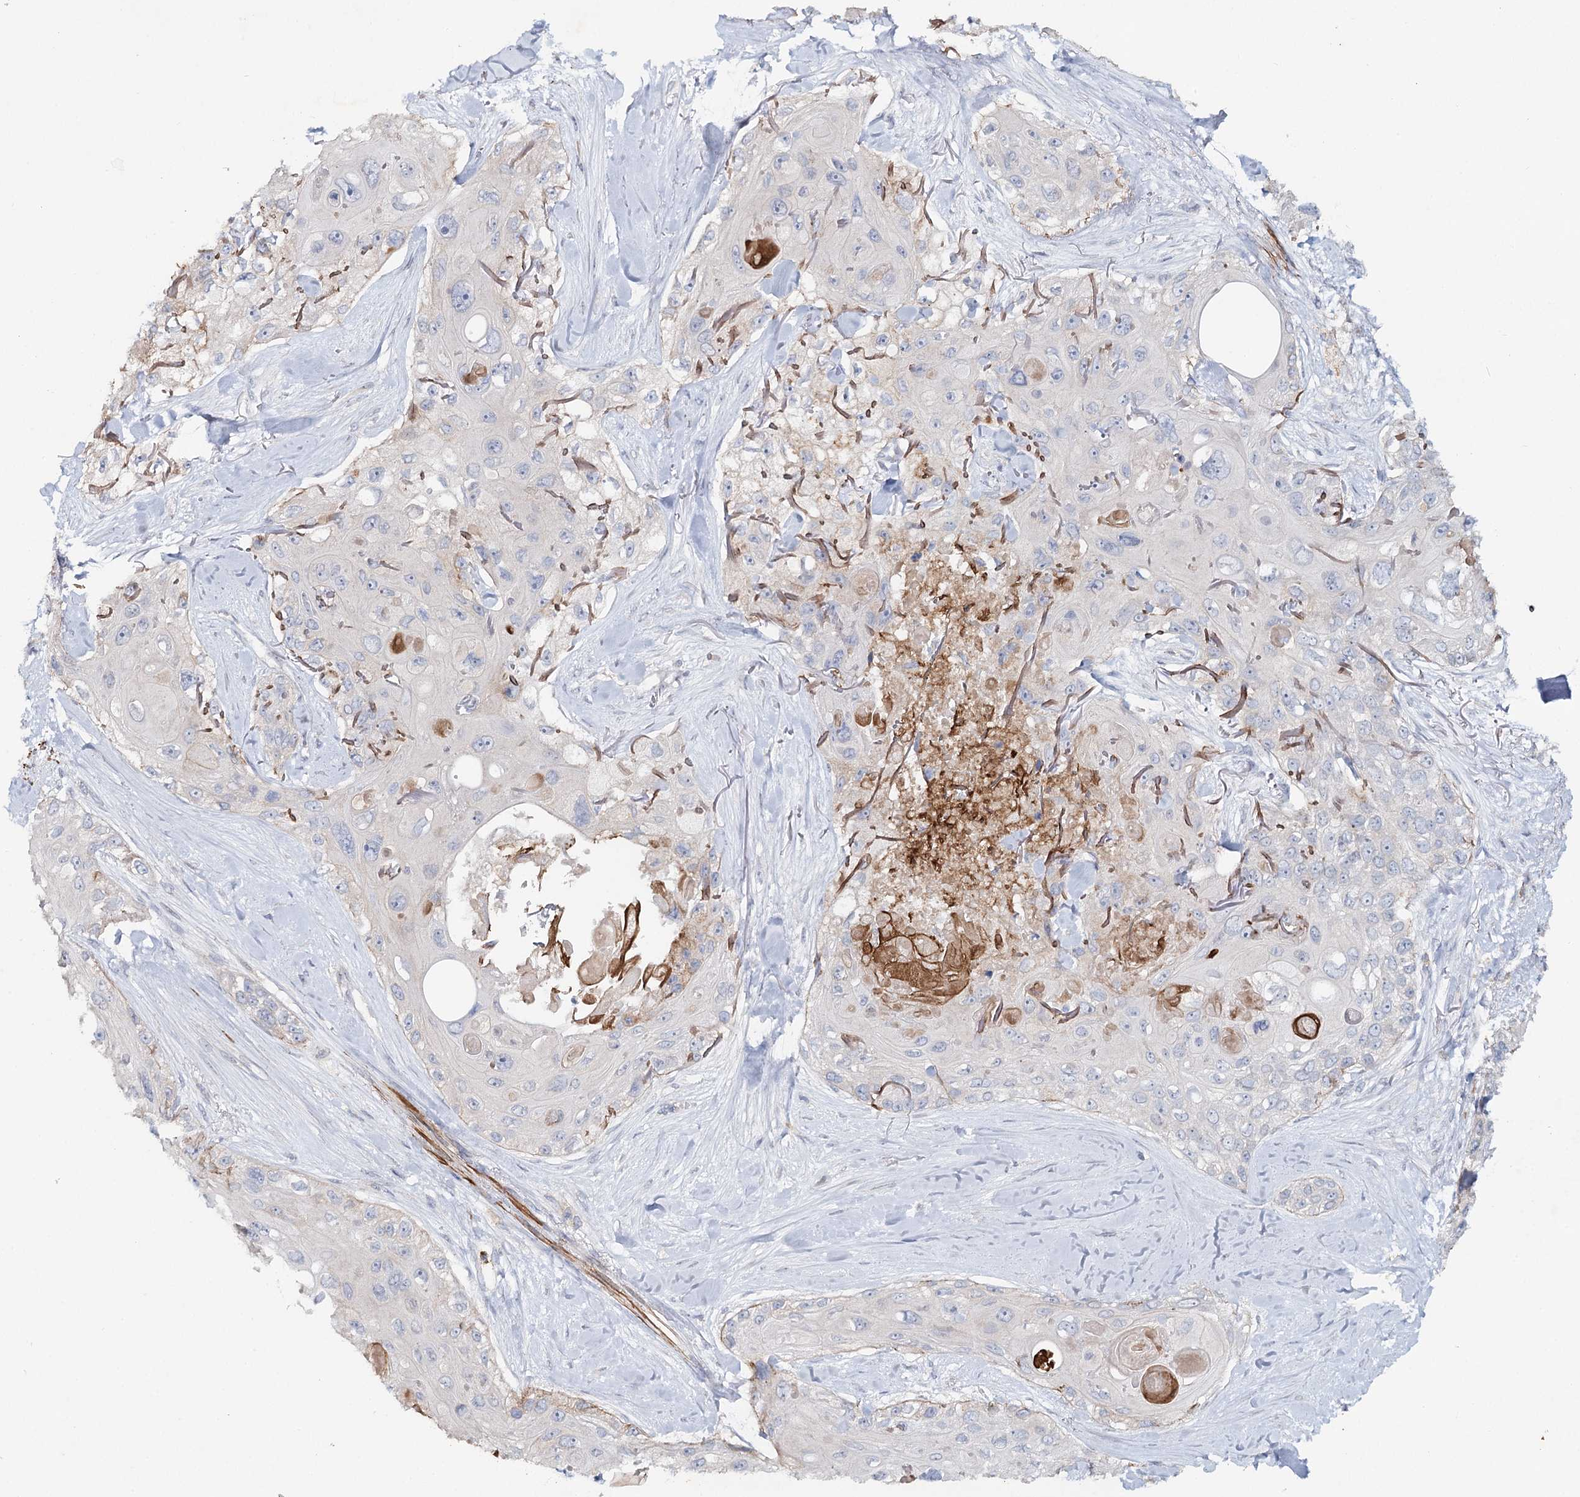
{"staining": {"intensity": "negative", "quantity": "none", "location": "none"}, "tissue": "skin cancer", "cell_type": "Tumor cells", "image_type": "cancer", "snomed": [{"axis": "morphology", "description": "Normal tissue, NOS"}, {"axis": "morphology", "description": "Squamous cell carcinoma, NOS"}, {"axis": "topography", "description": "Skin"}], "caption": "Skin squamous cell carcinoma was stained to show a protein in brown. There is no significant positivity in tumor cells.", "gene": "ALDH3B1", "patient": {"sex": "male", "age": 72}}